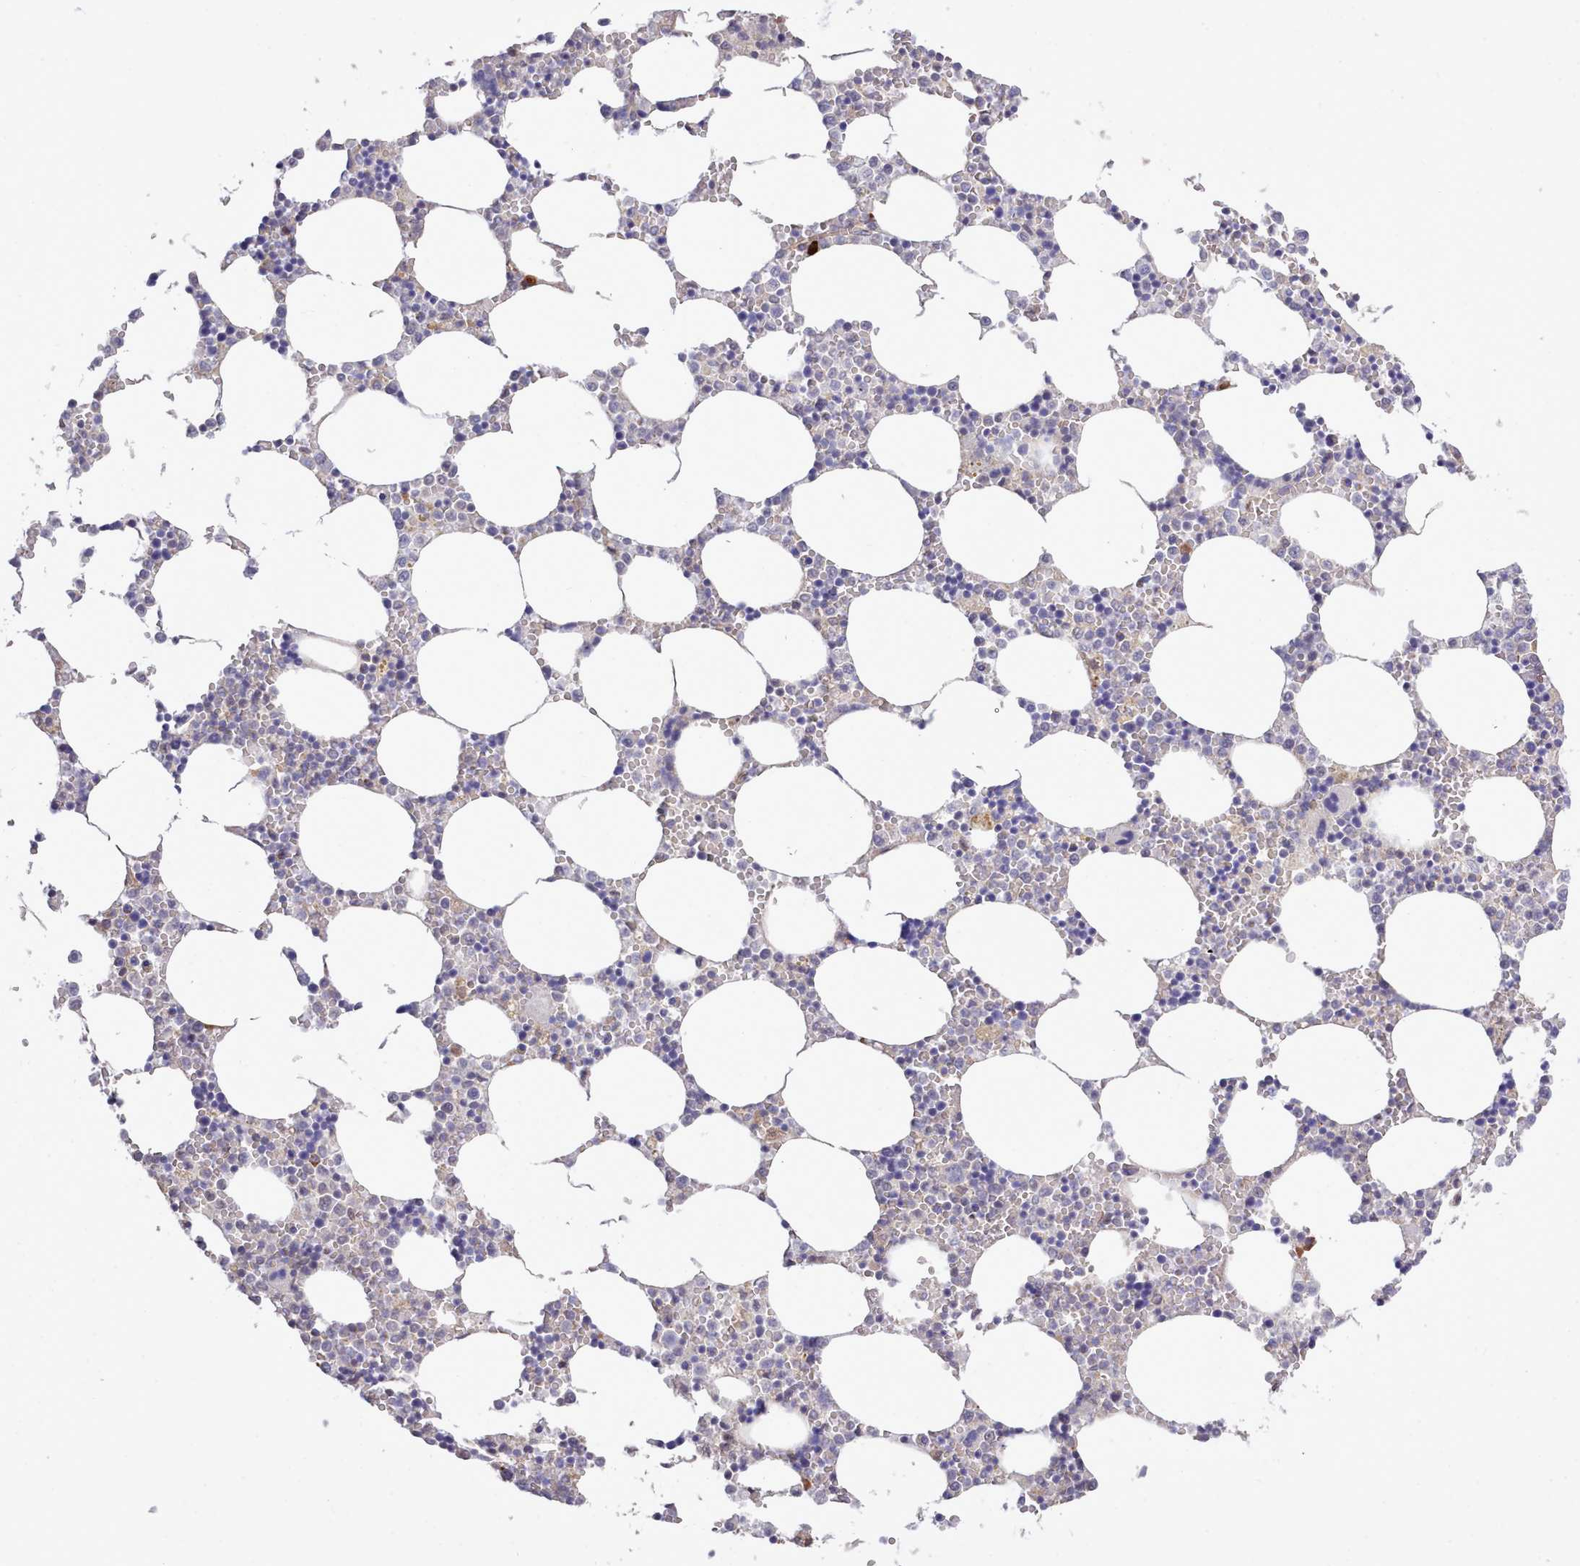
{"staining": {"intensity": "negative", "quantity": "none", "location": "none"}, "tissue": "bone marrow", "cell_type": "Hematopoietic cells", "image_type": "normal", "snomed": [{"axis": "morphology", "description": "Normal tissue, NOS"}, {"axis": "topography", "description": "Bone marrow"}], "caption": "The micrograph displays no significant positivity in hematopoietic cells of bone marrow. Brightfield microscopy of immunohistochemistry (IHC) stained with DAB (brown) and hematoxylin (blue), captured at high magnification.", "gene": "ZC3H13", "patient": {"sex": "female", "age": 64}}